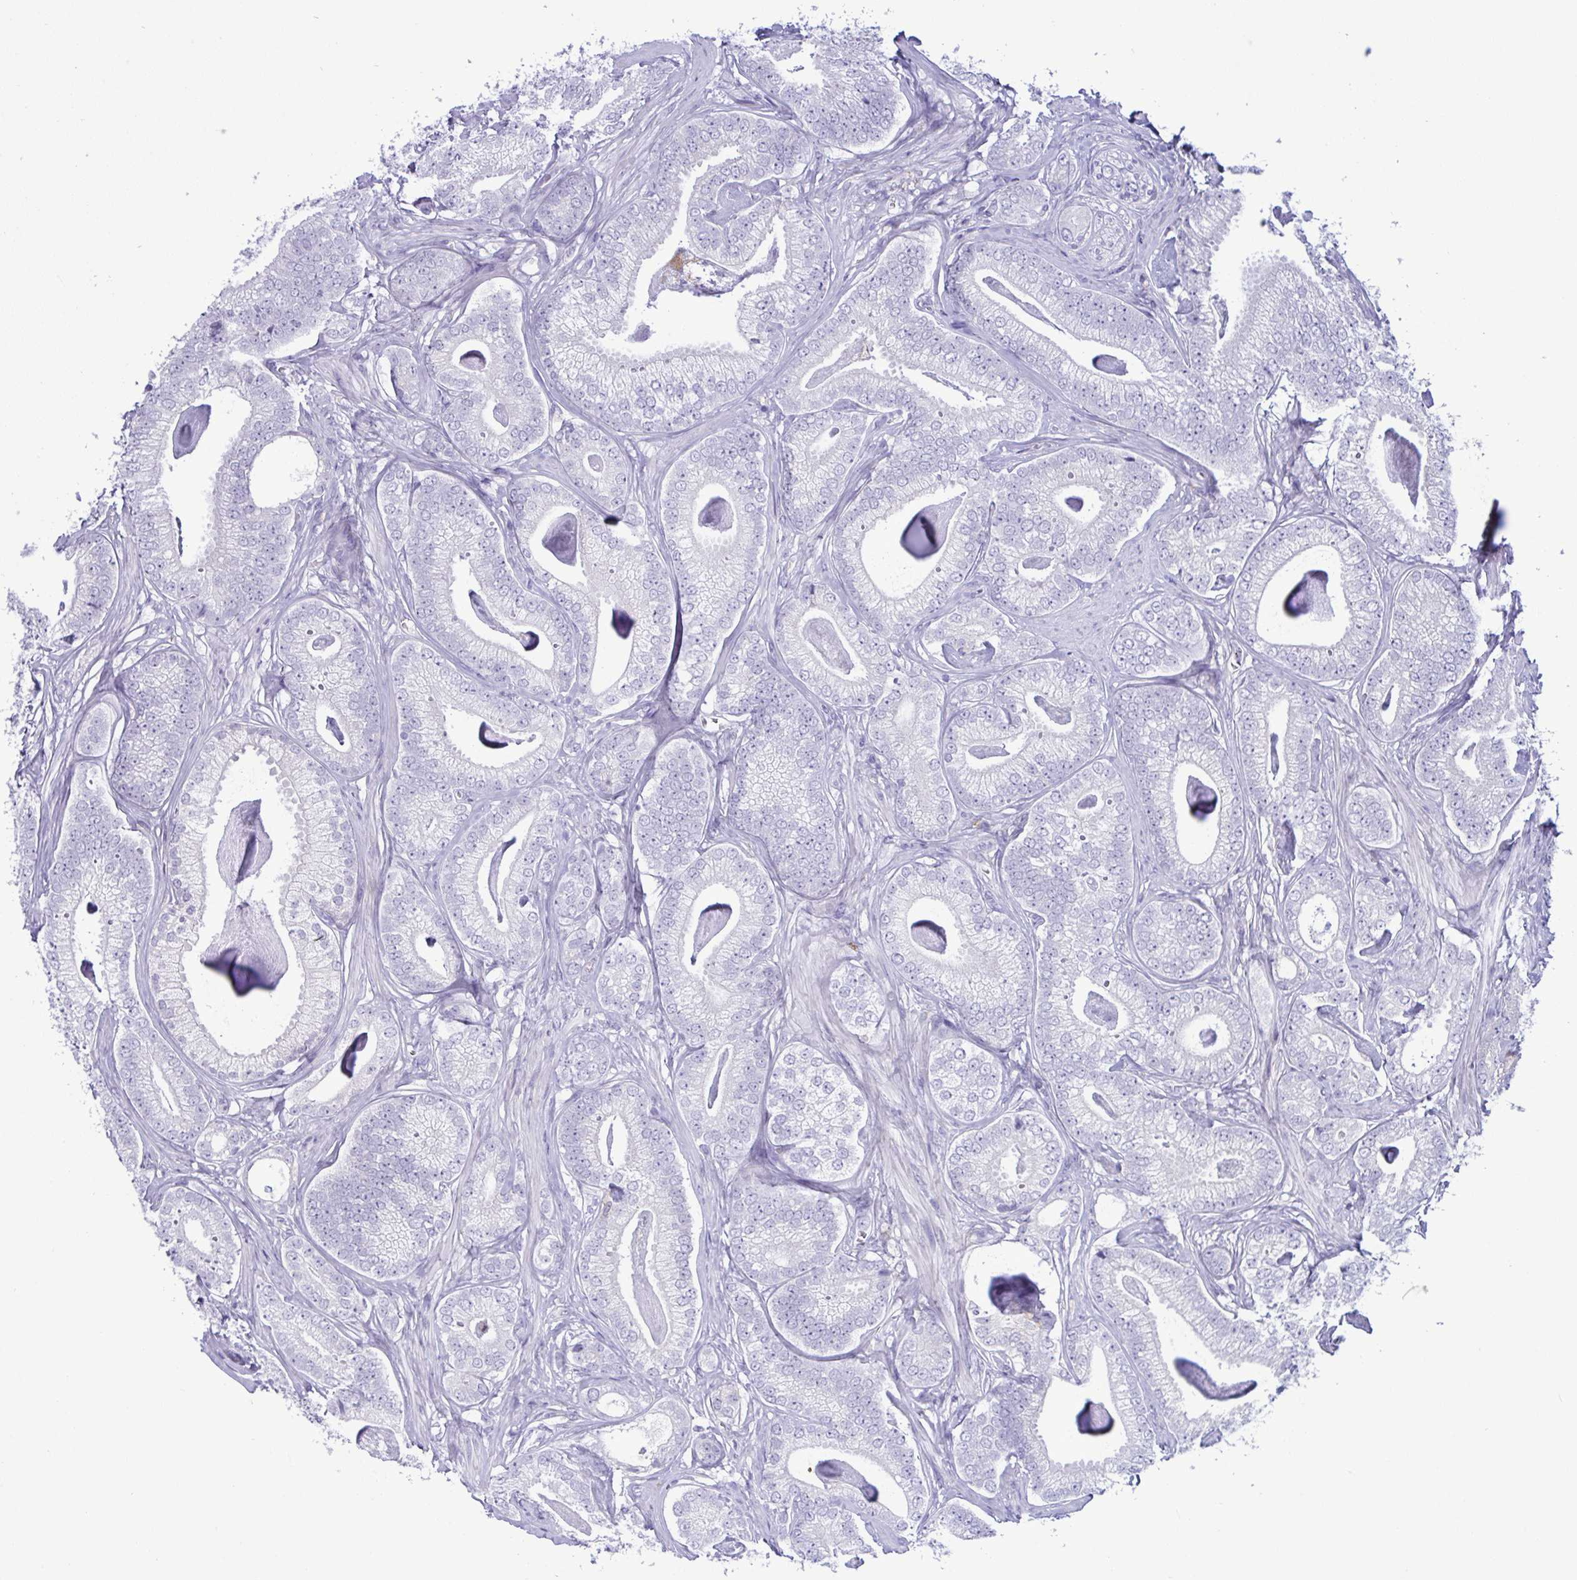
{"staining": {"intensity": "negative", "quantity": "none", "location": "none"}, "tissue": "prostate cancer", "cell_type": "Tumor cells", "image_type": "cancer", "snomed": [{"axis": "morphology", "description": "Adenocarcinoma, Low grade"}, {"axis": "topography", "description": "Prostate"}], "caption": "Immunohistochemistry (IHC) of prostate low-grade adenocarcinoma displays no expression in tumor cells.", "gene": "SREBF1", "patient": {"sex": "male", "age": 63}}